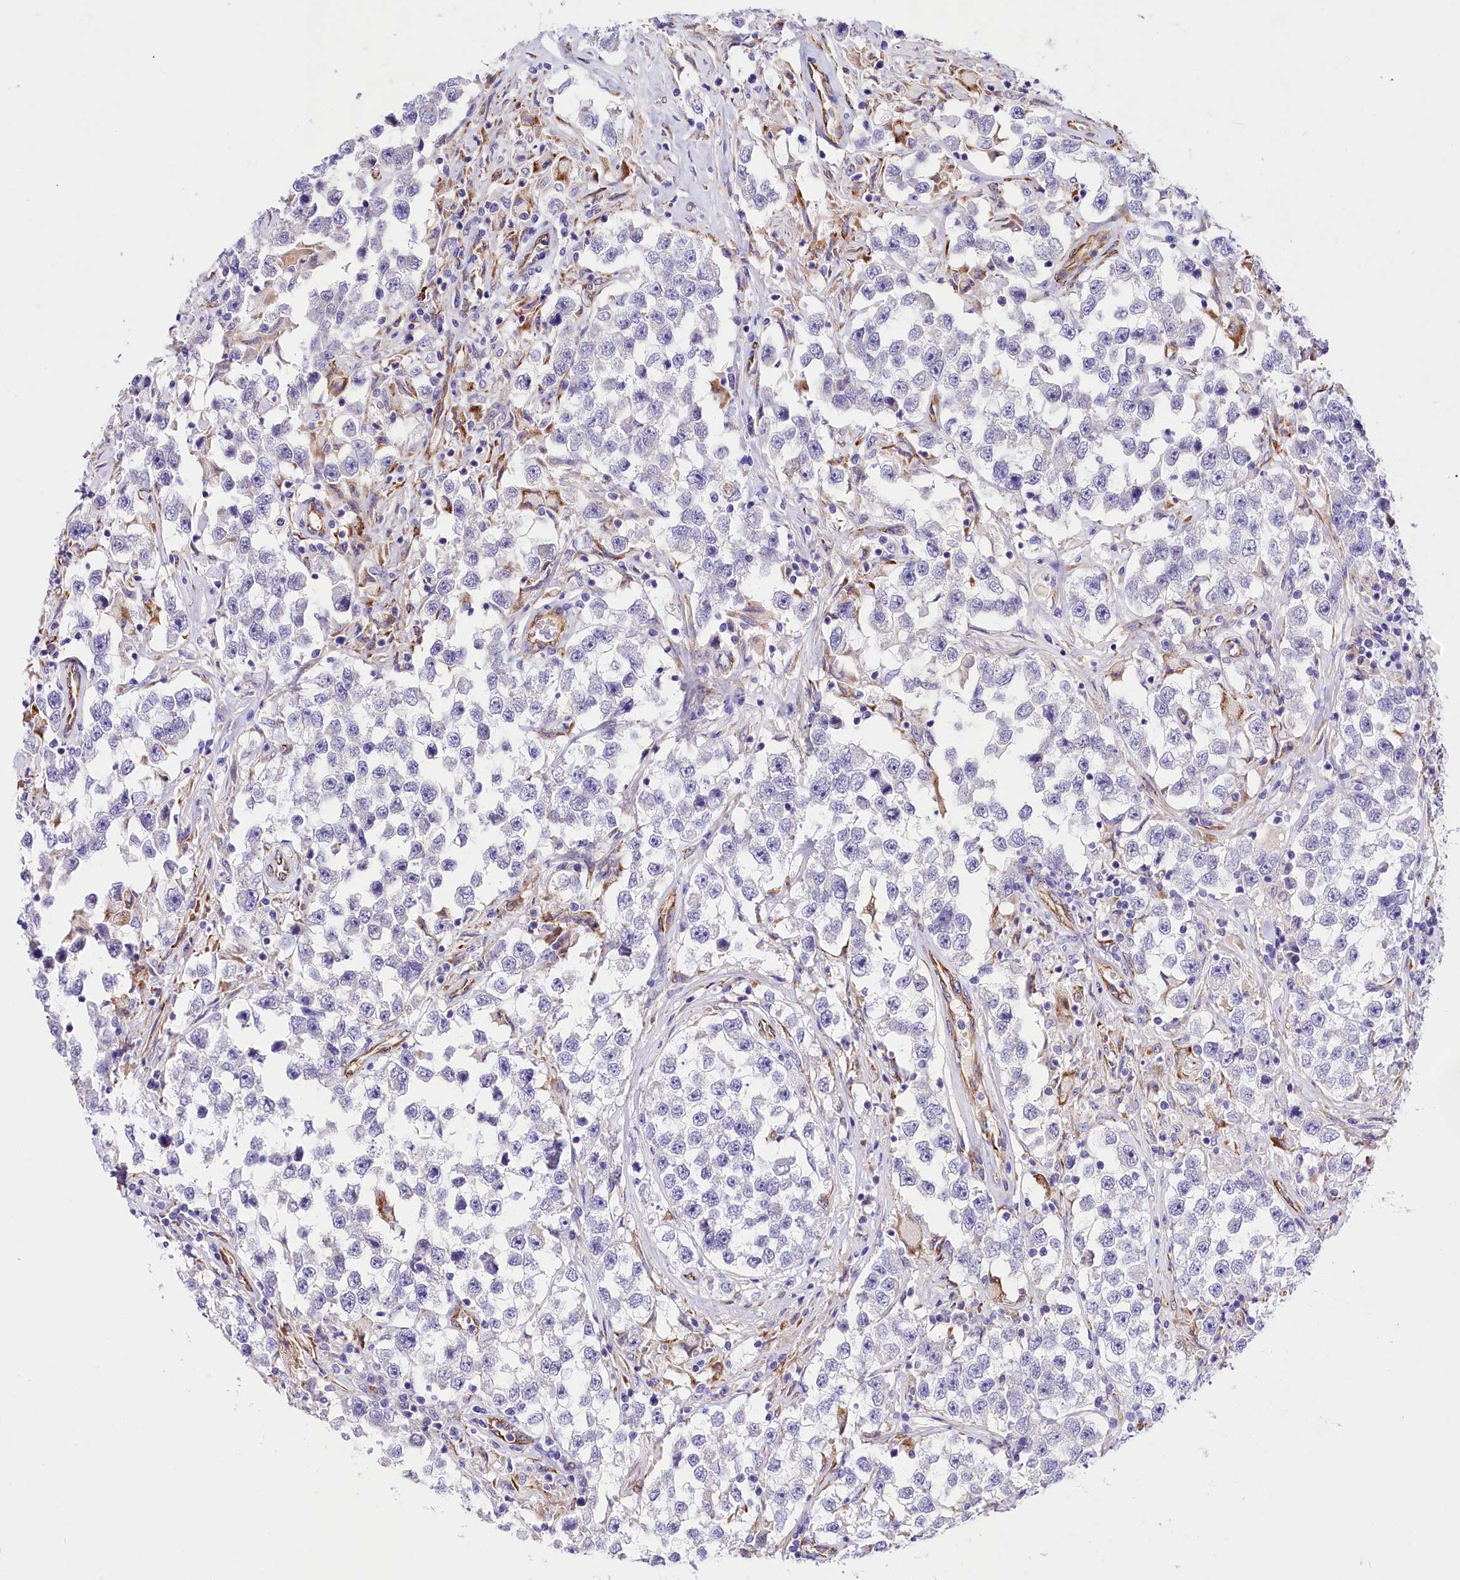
{"staining": {"intensity": "negative", "quantity": "none", "location": "none"}, "tissue": "testis cancer", "cell_type": "Tumor cells", "image_type": "cancer", "snomed": [{"axis": "morphology", "description": "Seminoma, NOS"}, {"axis": "topography", "description": "Testis"}], "caption": "A high-resolution histopathology image shows immunohistochemistry staining of testis seminoma, which displays no significant expression in tumor cells.", "gene": "ITGA1", "patient": {"sex": "male", "age": 46}}